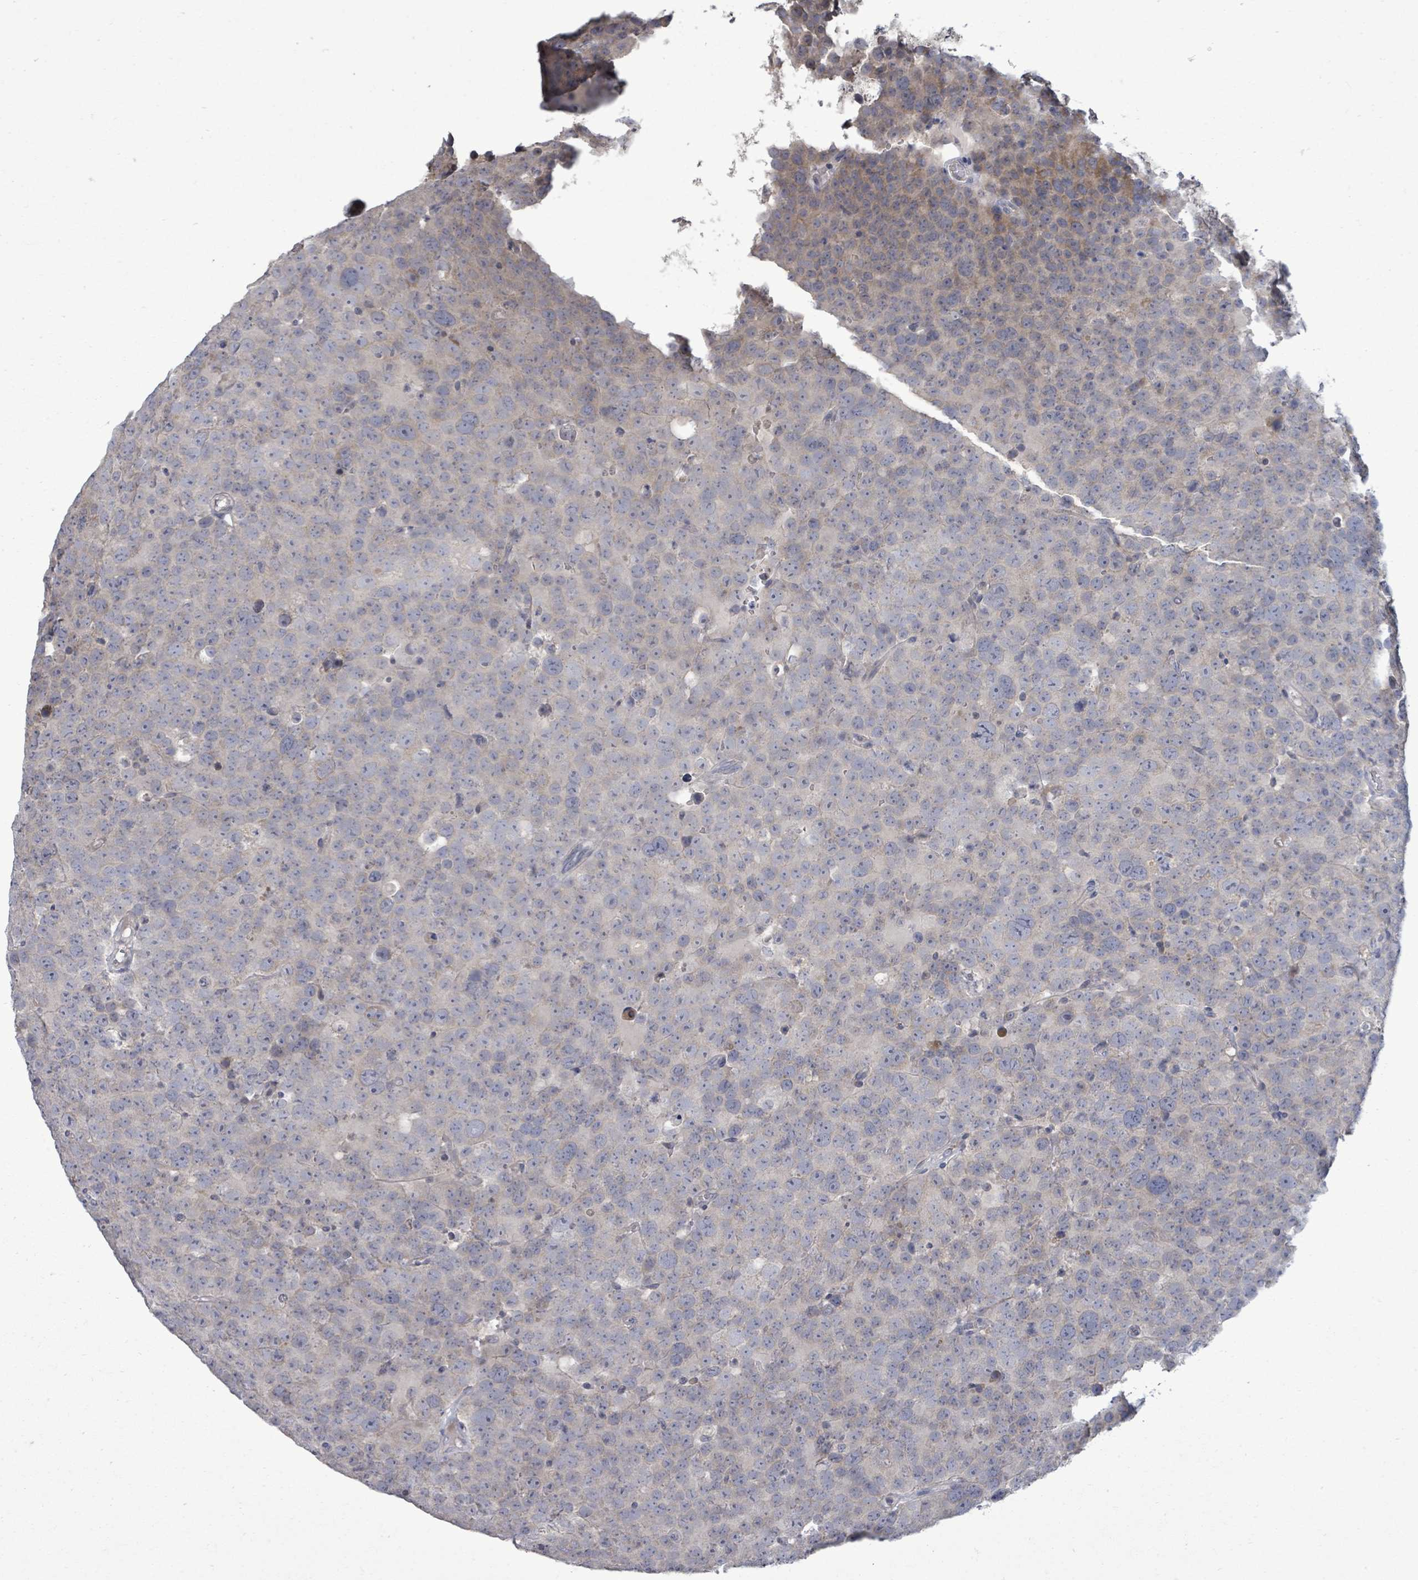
{"staining": {"intensity": "negative", "quantity": "none", "location": "none"}, "tissue": "testis cancer", "cell_type": "Tumor cells", "image_type": "cancer", "snomed": [{"axis": "morphology", "description": "Seminoma, NOS"}, {"axis": "topography", "description": "Testis"}], "caption": "An image of human seminoma (testis) is negative for staining in tumor cells. The staining was performed using DAB (3,3'-diaminobenzidine) to visualize the protein expression in brown, while the nuclei were stained in blue with hematoxylin (Magnification: 20x).", "gene": "POMGNT2", "patient": {"sex": "male", "age": 71}}